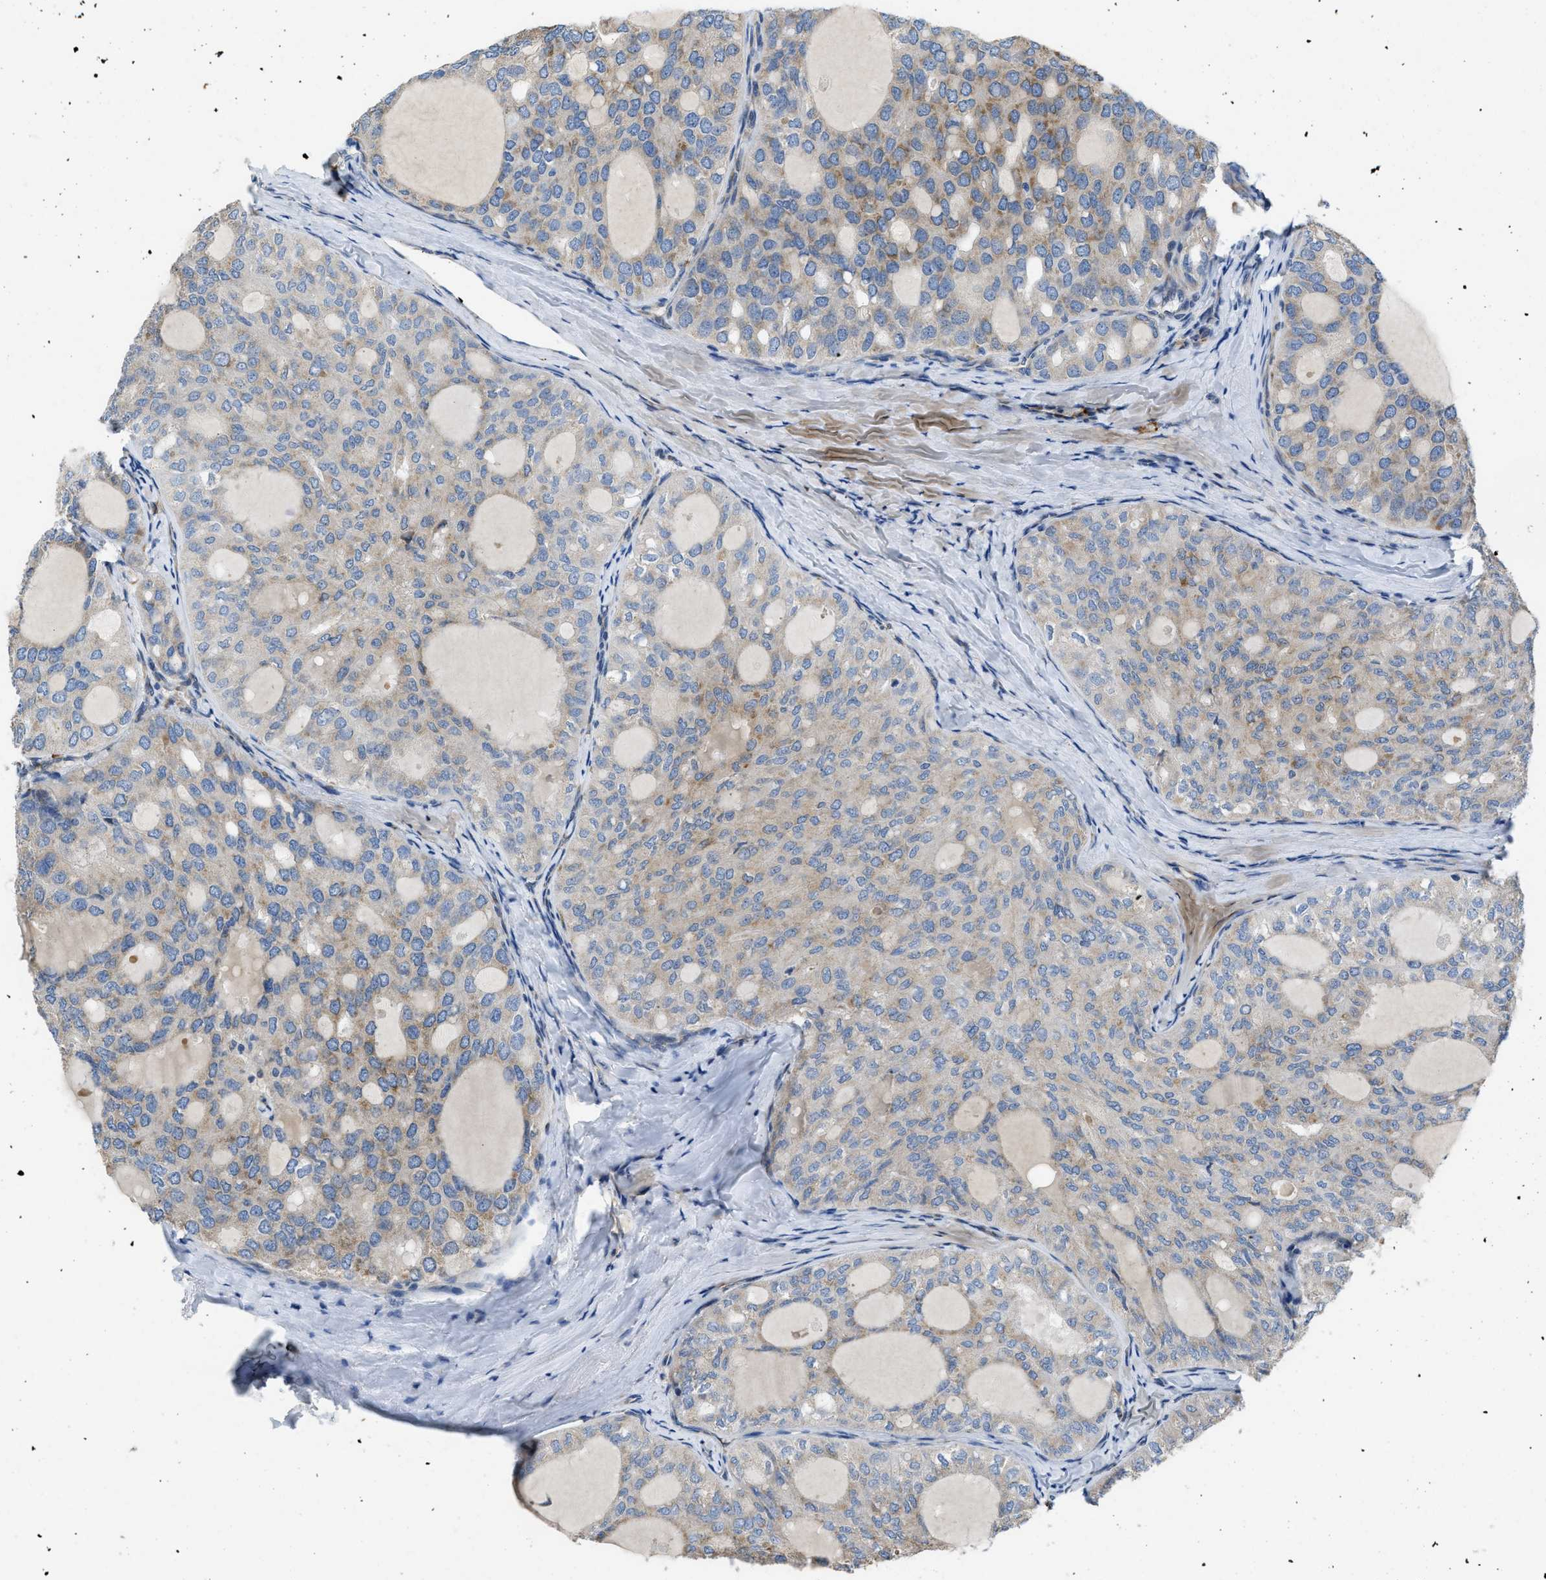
{"staining": {"intensity": "moderate", "quantity": "25%-75%", "location": "cytoplasmic/membranous"}, "tissue": "thyroid cancer", "cell_type": "Tumor cells", "image_type": "cancer", "snomed": [{"axis": "morphology", "description": "Follicular adenoma carcinoma, NOS"}, {"axis": "topography", "description": "Thyroid gland"}], "caption": "A brown stain labels moderate cytoplasmic/membranous positivity of a protein in thyroid cancer (follicular adenoma carcinoma) tumor cells.", "gene": "GGCX", "patient": {"sex": "male", "age": 75}}